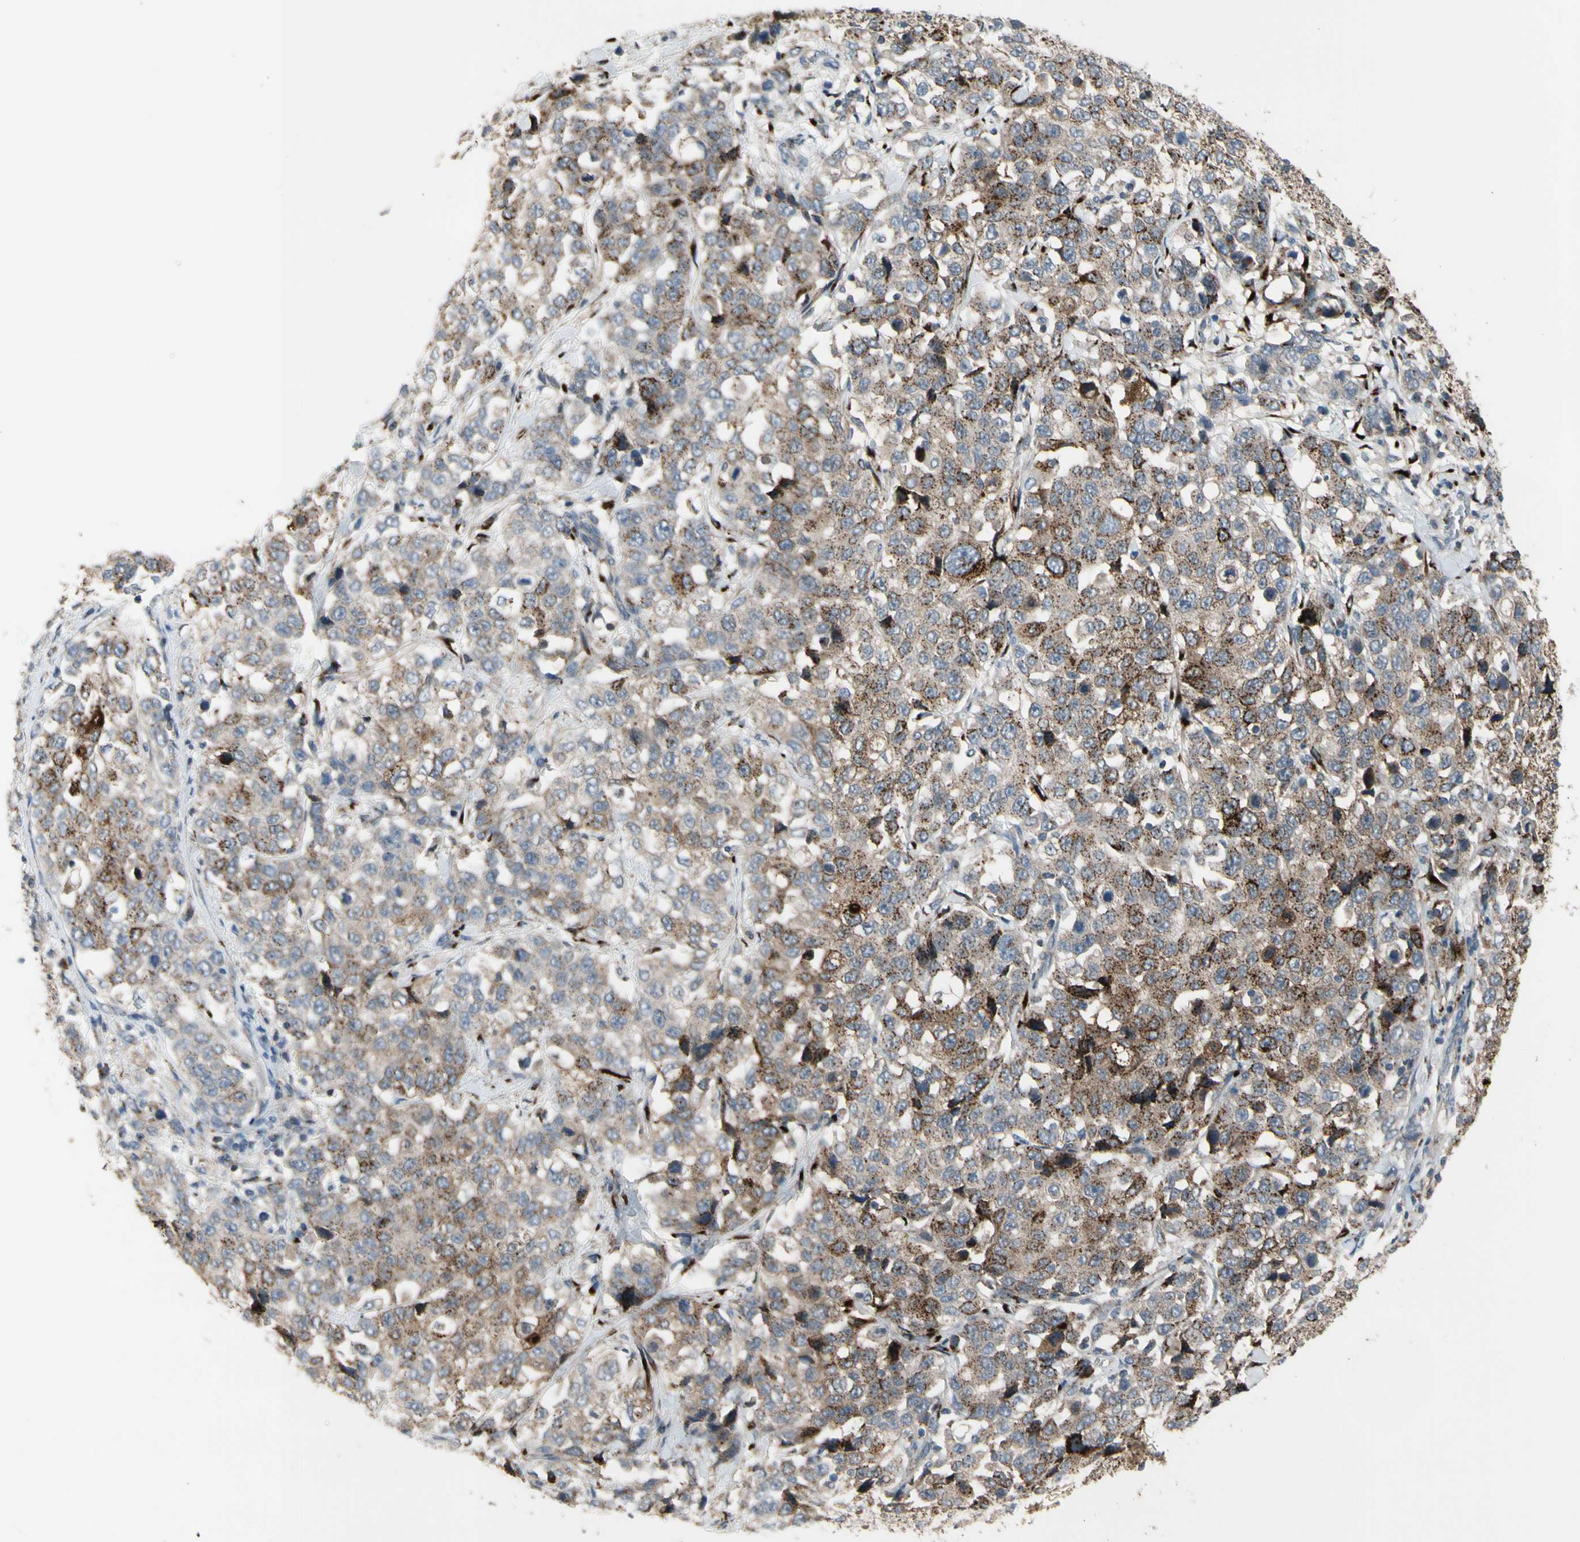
{"staining": {"intensity": "moderate", "quantity": ">75%", "location": "cytoplasmic/membranous"}, "tissue": "stomach cancer", "cell_type": "Tumor cells", "image_type": "cancer", "snomed": [{"axis": "morphology", "description": "Normal tissue, NOS"}, {"axis": "morphology", "description": "Adenocarcinoma, NOS"}, {"axis": "topography", "description": "Stomach"}], "caption": "Stomach cancer tissue shows moderate cytoplasmic/membranous staining in about >75% of tumor cells (Brightfield microscopy of DAB IHC at high magnification).", "gene": "GALNT5", "patient": {"sex": "male", "age": 48}}